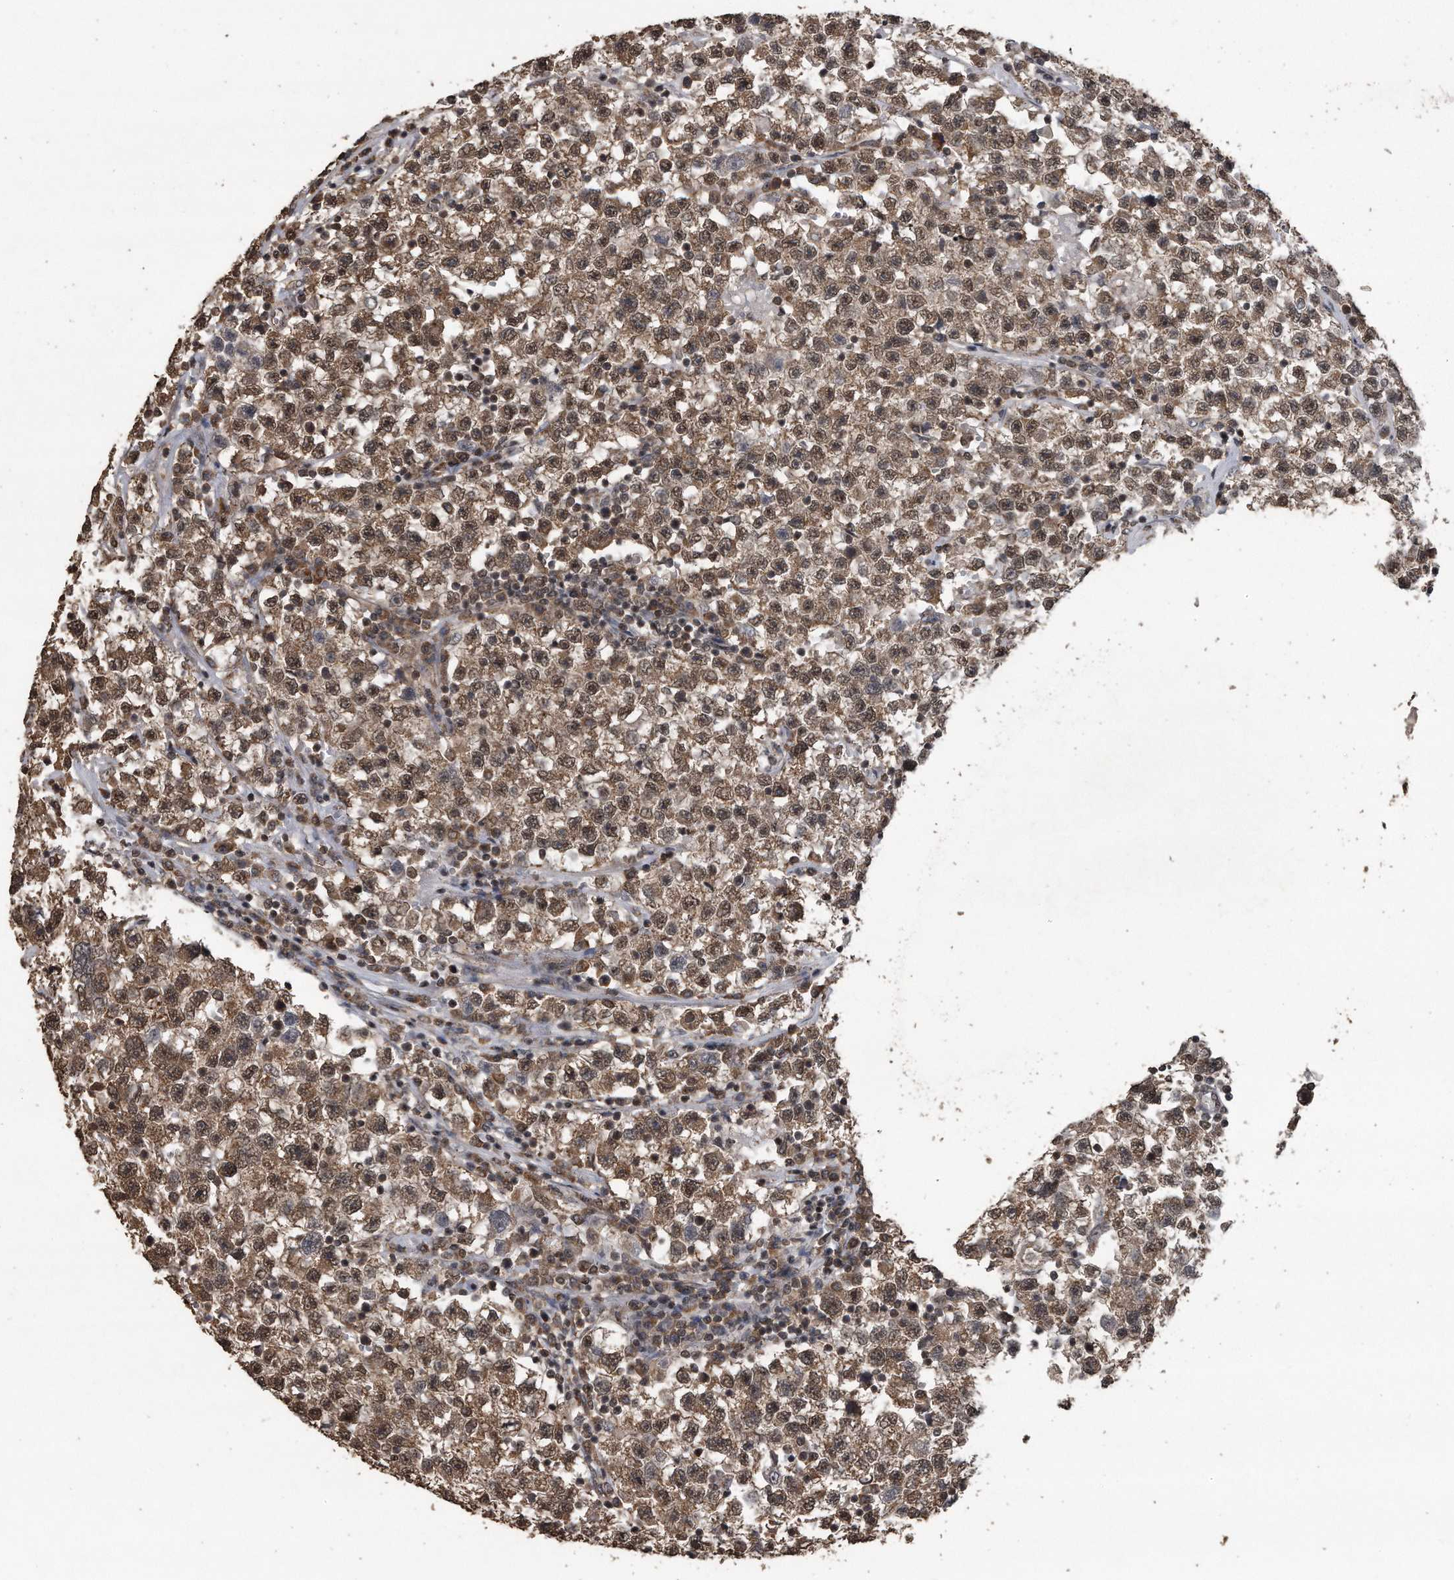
{"staining": {"intensity": "weak", "quantity": ">75%", "location": "cytoplasmic/membranous,nuclear"}, "tissue": "testis cancer", "cell_type": "Tumor cells", "image_type": "cancer", "snomed": [{"axis": "morphology", "description": "Seminoma, NOS"}, {"axis": "topography", "description": "Testis"}], "caption": "An IHC image of neoplastic tissue is shown. Protein staining in brown shows weak cytoplasmic/membranous and nuclear positivity in testis seminoma within tumor cells. (DAB (3,3'-diaminobenzidine) = brown stain, brightfield microscopy at high magnification).", "gene": "CRYZL1", "patient": {"sex": "male", "age": 22}}